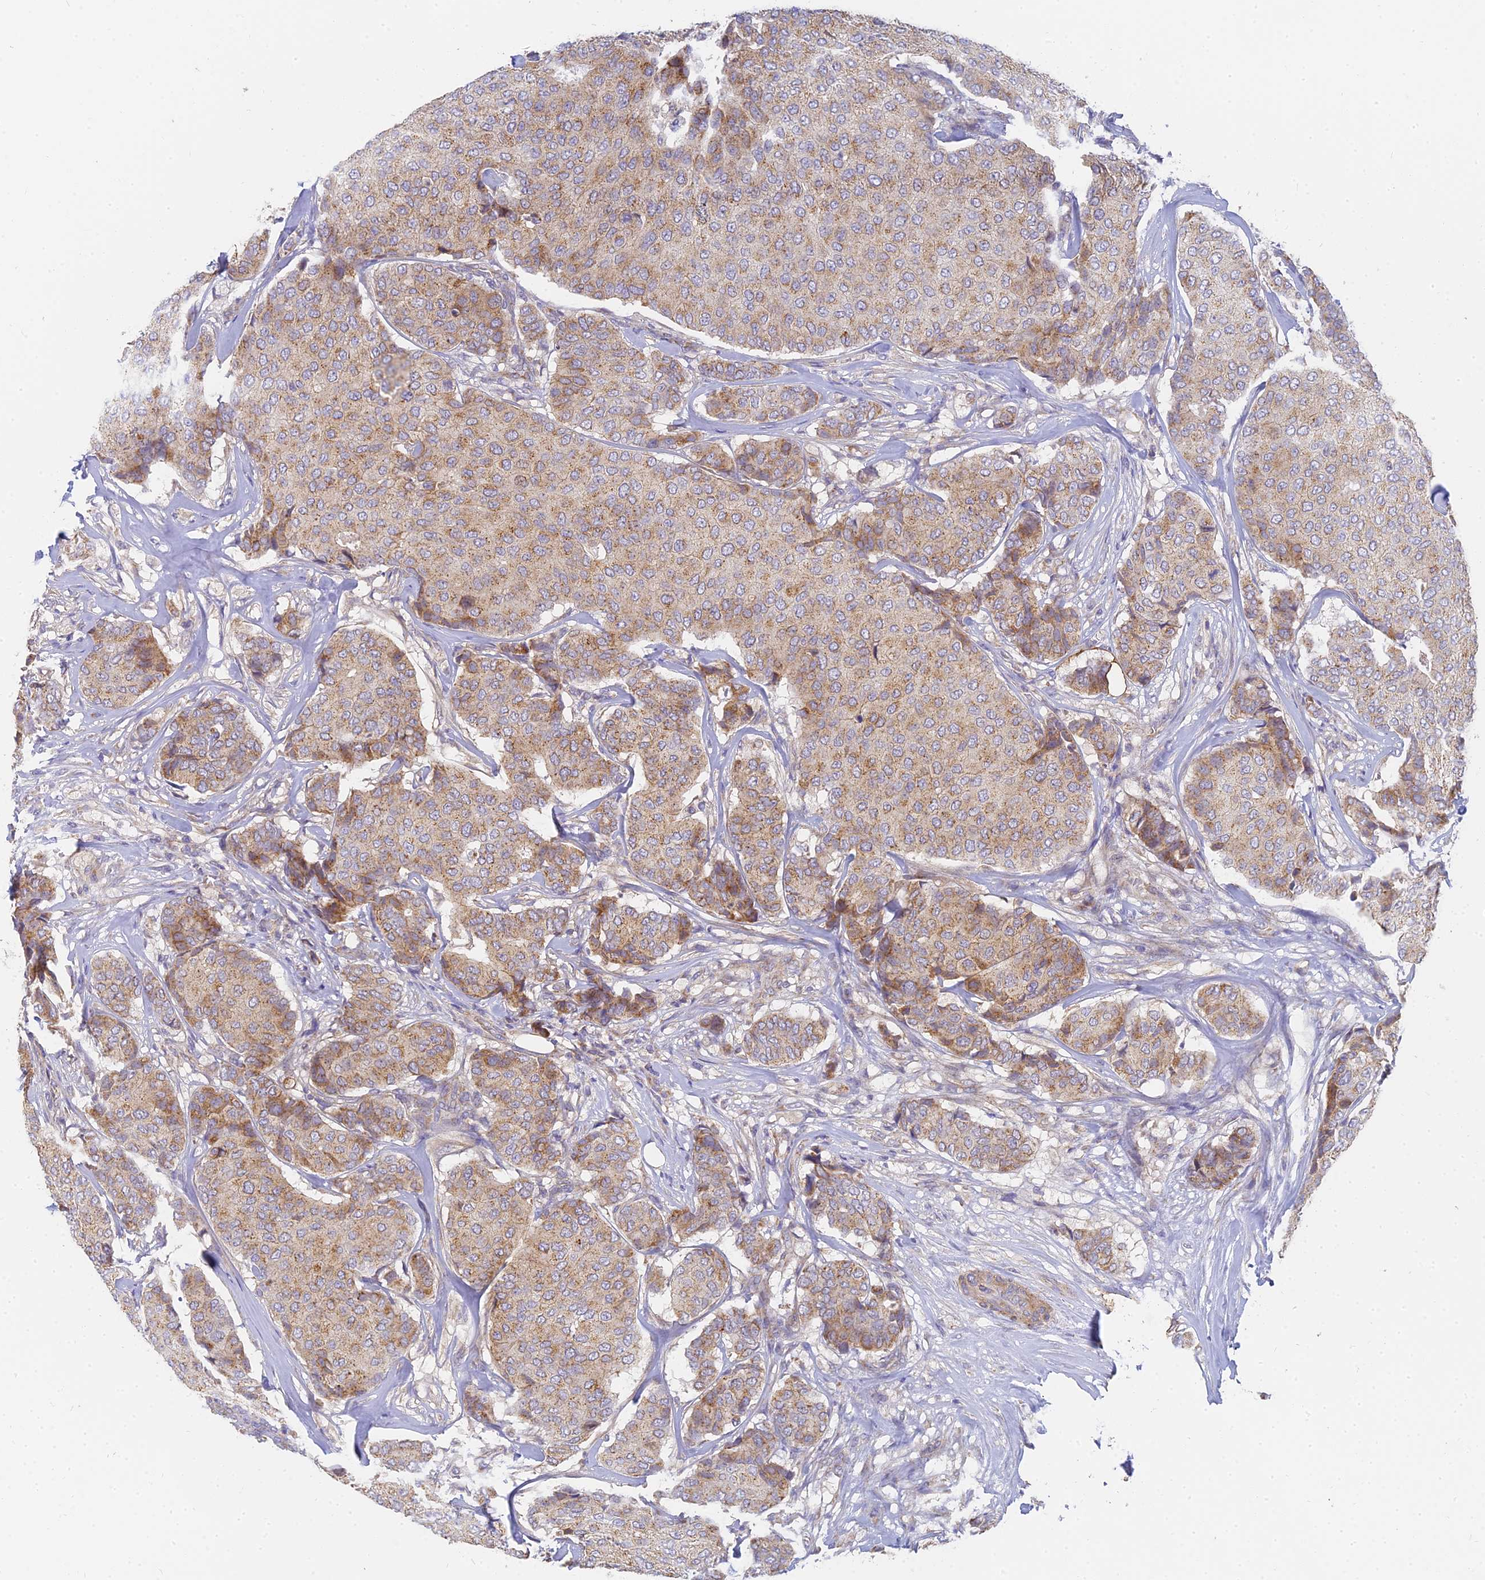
{"staining": {"intensity": "weak", "quantity": ">75%", "location": "cytoplasmic/membranous"}, "tissue": "breast cancer", "cell_type": "Tumor cells", "image_type": "cancer", "snomed": [{"axis": "morphology", "description": "Duct carcinoma"}, {"axis": "topography", "description": "Breast"}], "caption": "This is a photomicrograph of immunohistochemistry staining of breast intraductal carcinoma, which shows weak staining in the cytoplasmic/membranous of tumor cells.", "gene": "MRPL15", "patient": {"sex": "female", "age": 75}}